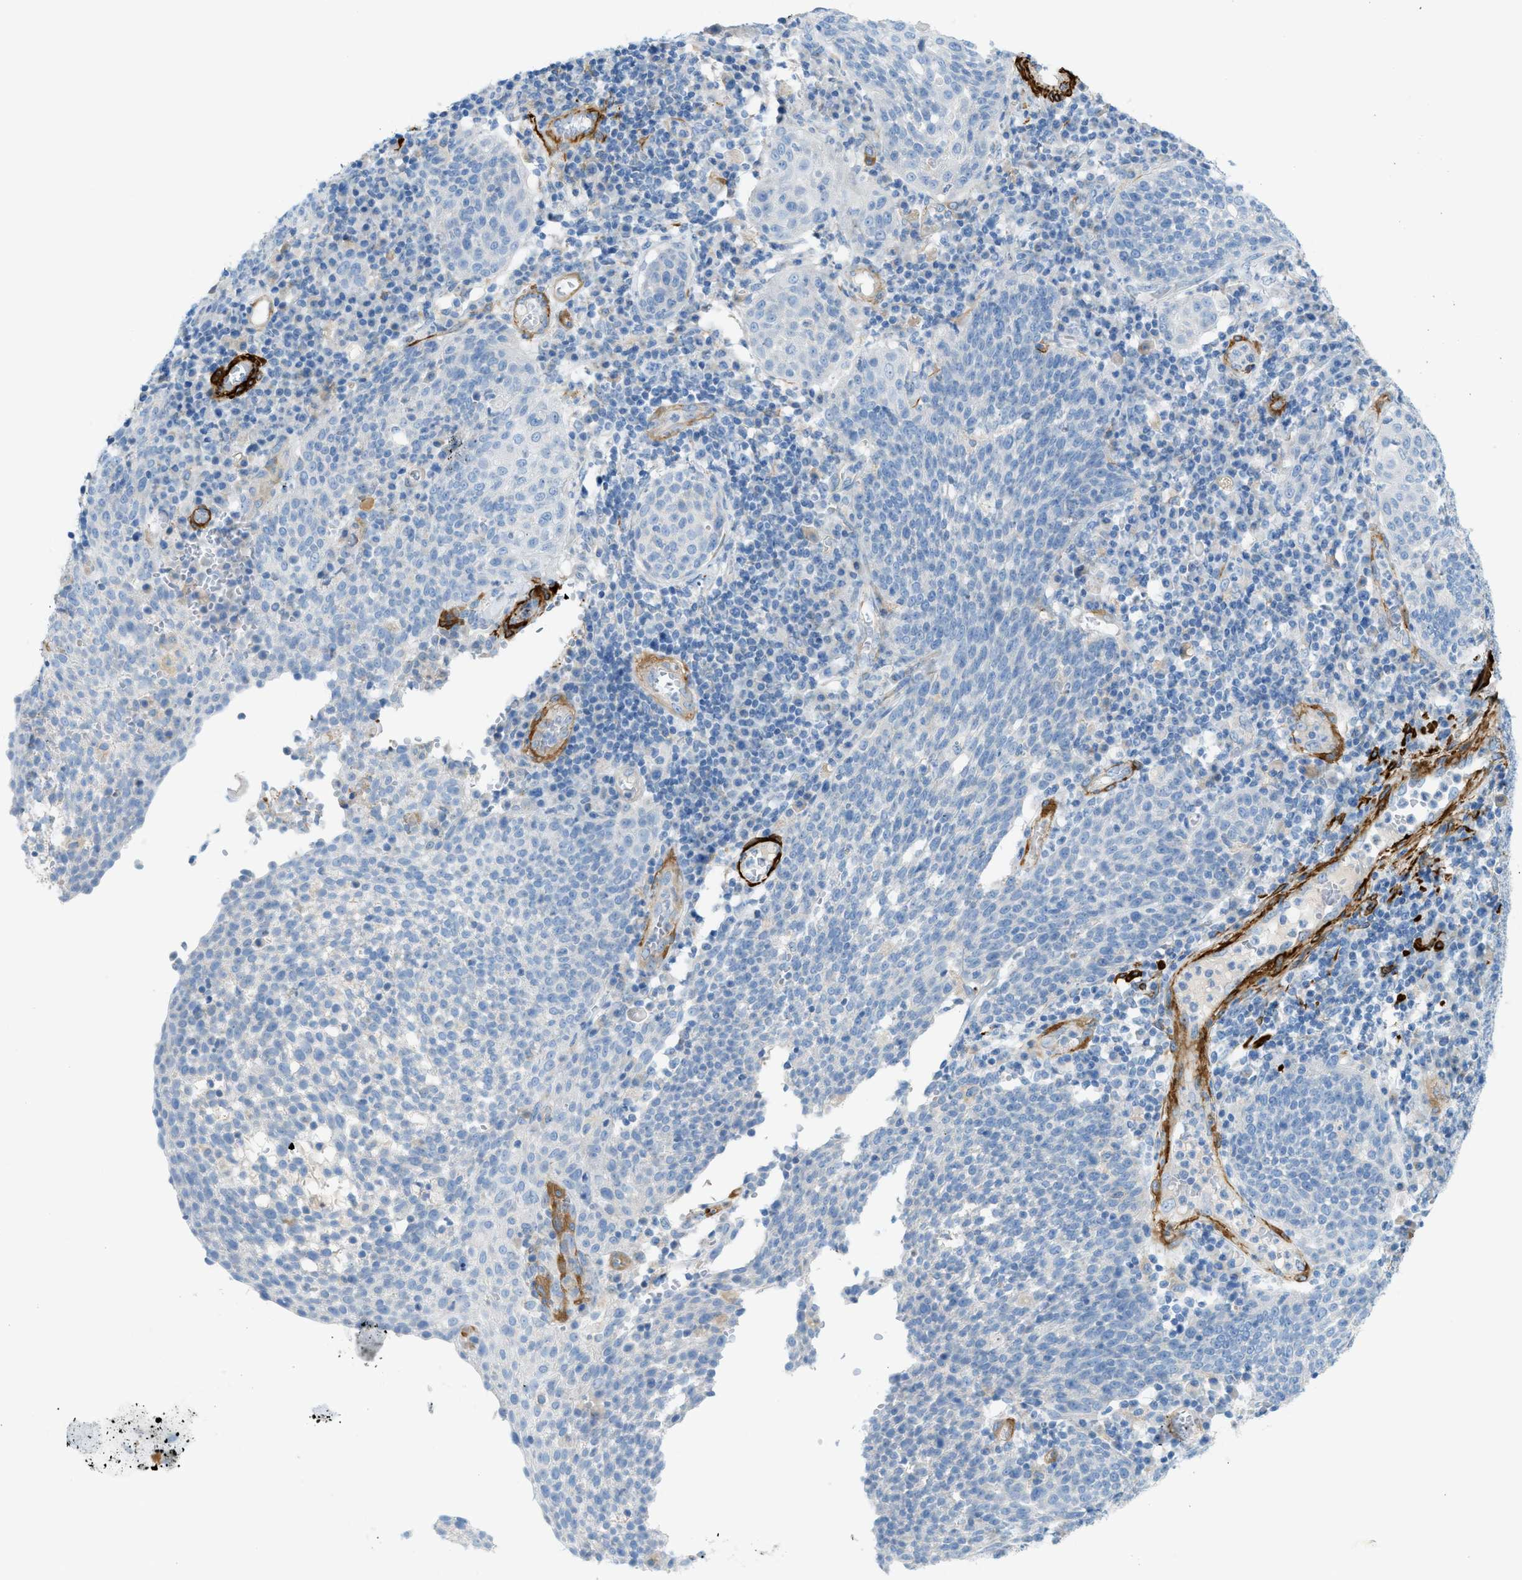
{"staining": {"intensity": "negative", "quantity": "none", "location": "none"}, "tissue": "cervical cancer", "cell_type": "Tumor cells", "image_type": "cancer", "snomed": [{"axis": "morphology", "description": "Squamous cell carcinoma, NOS"}, {"axis": "topography", "description": "Cervix"}], "caption": "This histopathology image is of cervical squamous cell carcinoma stained with IHC to label a protein in brown with the nuclei are counter-stained blue. There is no expression in tumor cells.", "gene": "MYH11", "patient": {"sex": "female", "age": 34}}